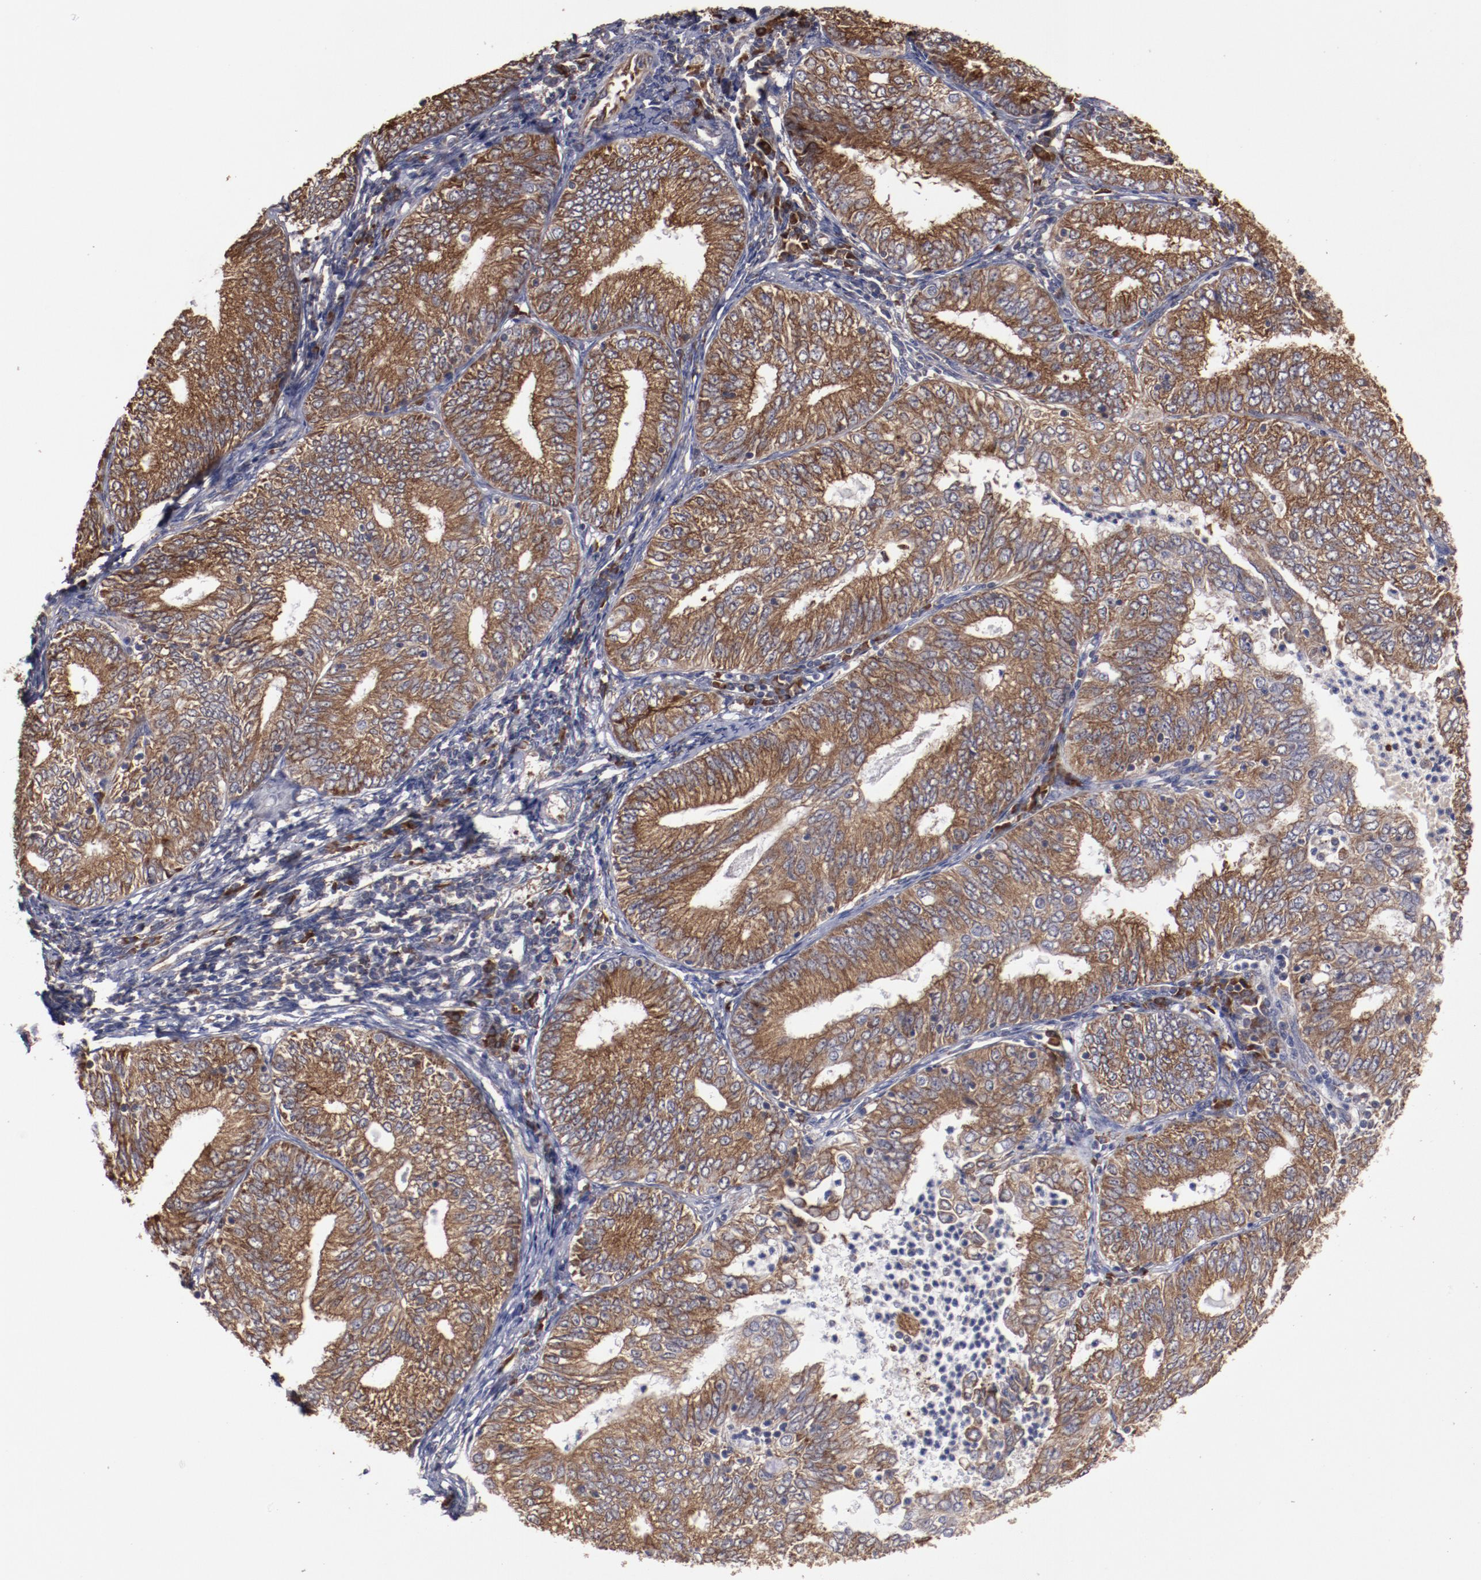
{"staining": {"intensity": "strong", "quantity": ">75%", "location": "cytoplasmic/membranous"}, "tissue": "endometrial cancer", "cell_type": "Tumor cells", "image_type": "cancer", "snomed": [{"axis": "morphology", "description": "Adenocarcinoma, NOS"}, {"axis": "topography", "description": "Endometrium"}], "caption": "A photomicrograph of human endometrial cancer stained for a protein exhibits strong cytoplasmic/membranous brown staining in tumor cells.", "gene": "RPS4Y1", "patient": {"sex": "female", "age": 69}}